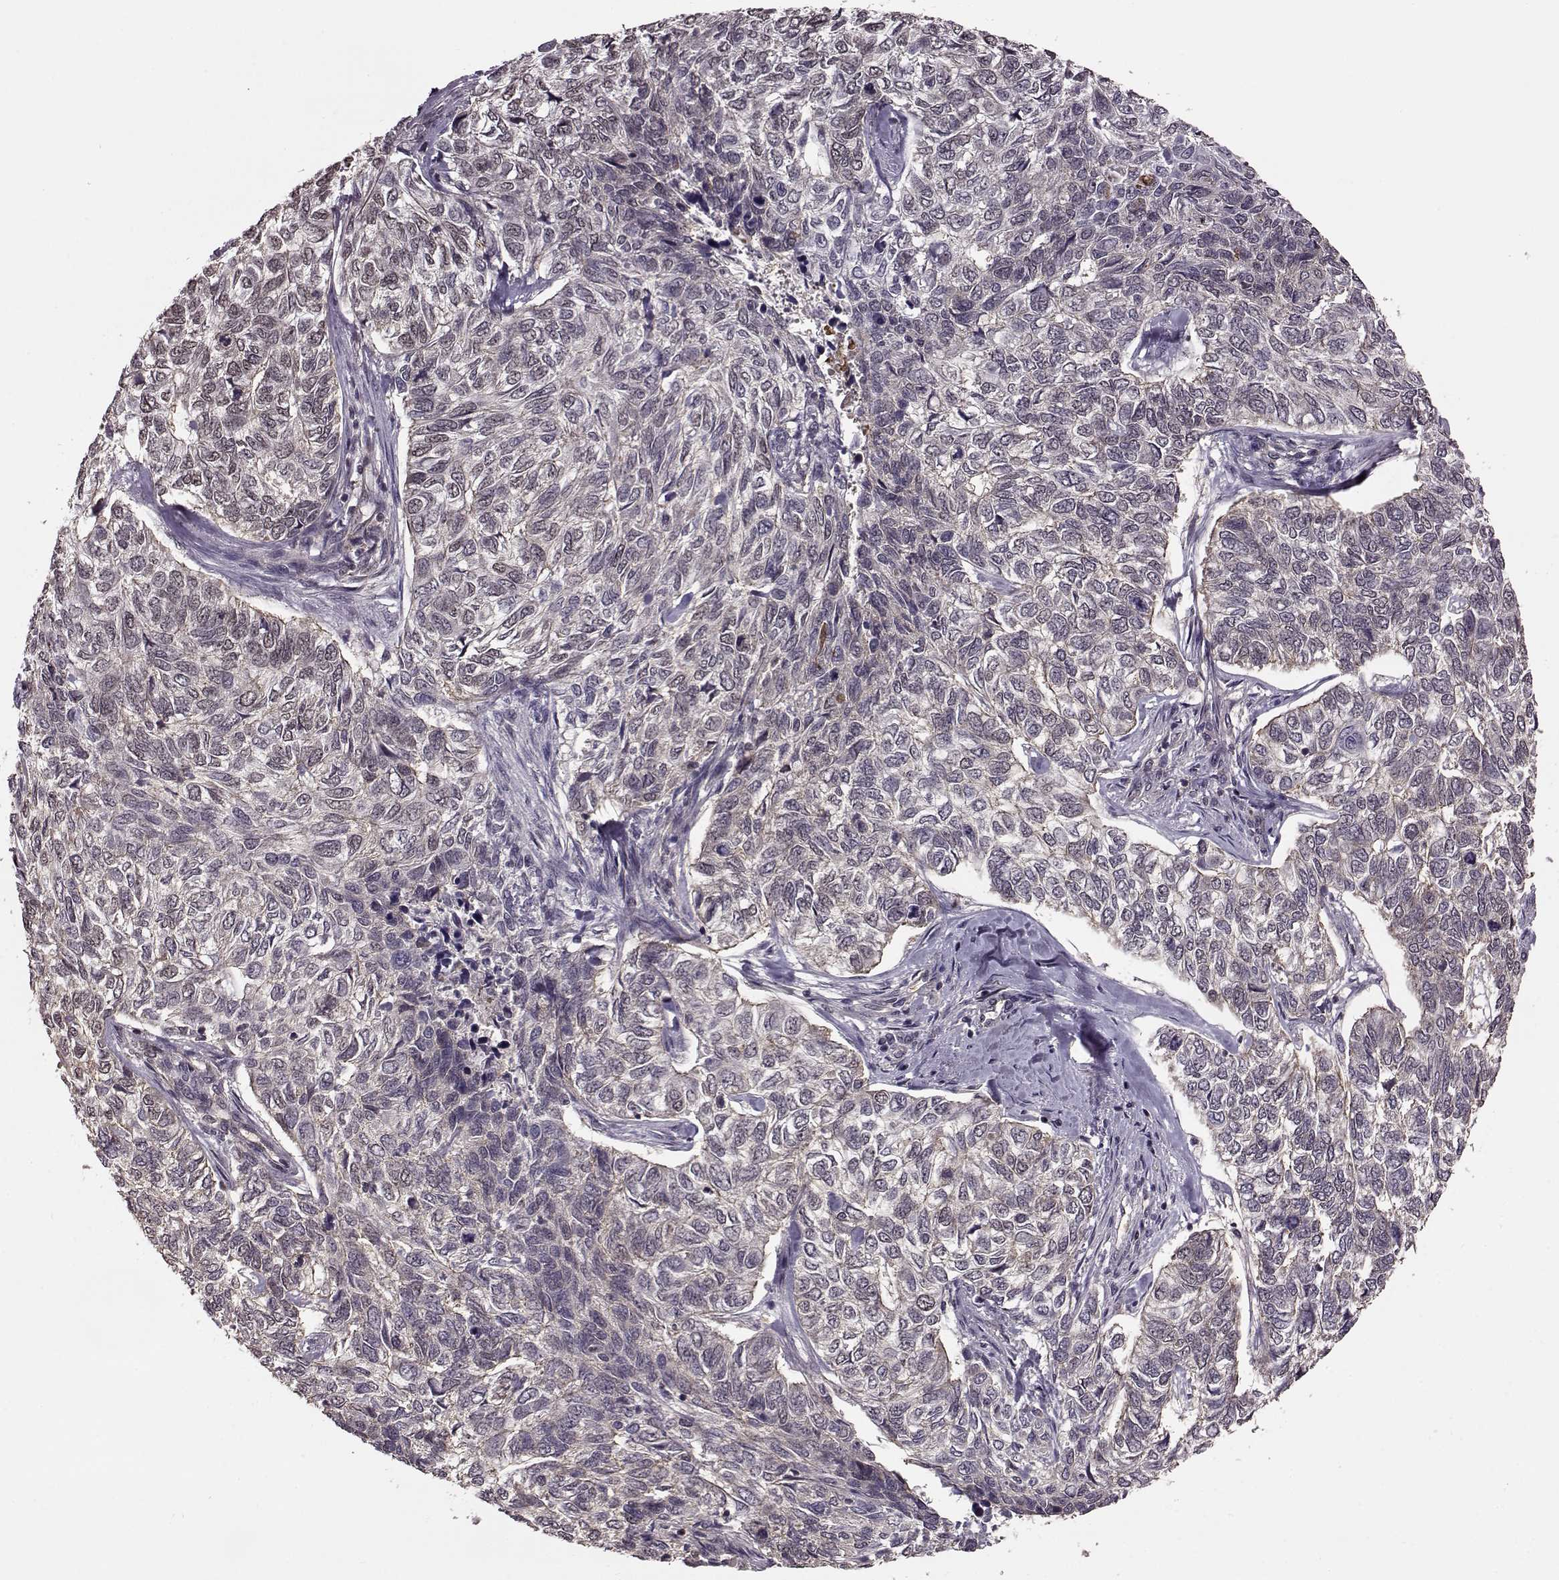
{"staining": {"intensity": "negative", "quantity": "none", "location": "none"}, "tissue": "skin cancer", "cell_type": "Tumor cells", "image_type": "cancer", "snomed": [{"axis": "morphology", "description": "Basal cell carcinoma"}, {"axis": "topography", "description": "Skin"}], "caption": "High magnification brightfield microscopy of basal cell carcinoma (skin) stained with DAB (brown) and counterstained with hematoxylin (blue): tumor cells show no significant staining. The staining was performed using DAB to visualize the protein expression in brown, while the nuclei were stained in blue with hematoxylin (Magnification: 20x).", "gene": "FTO", "patient": {"sex": "female", "age": 65}}